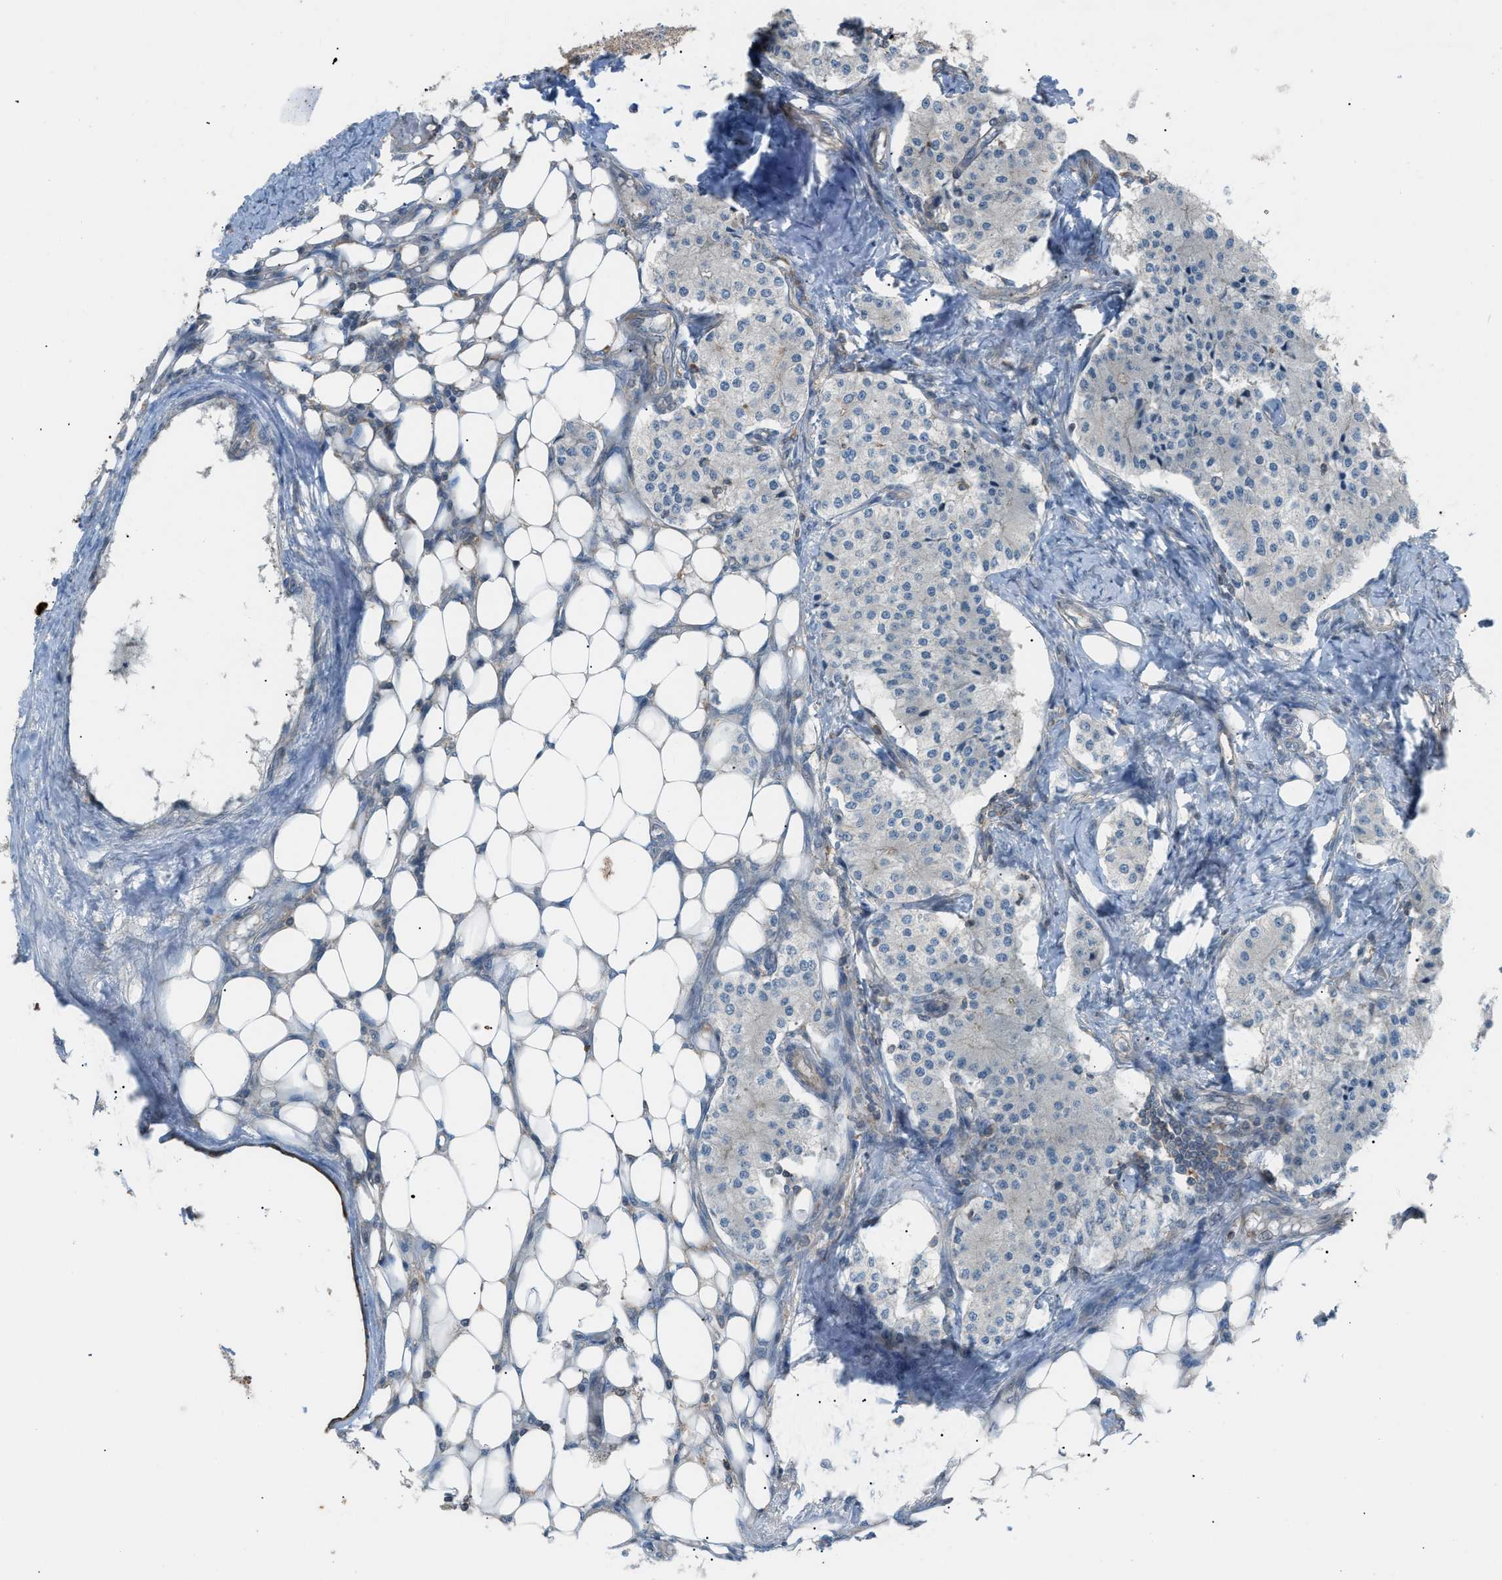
{"staining": {"intensity": "weak", "quantity": "<25%", "location": "cytoplasmic/membranous"}, "tissue": "carcinoid", "cell_type": "Tumor cells", "image_type": "cancer", "snomed": [{"axis": "morphology", "description": "Carcinoid, malignant, NOS"}, {"axis": "topography", "description": "Colon"}], "caption": "A high-resolution micrograph shows immunohistochemistry staining of malignant carcinoid, which exhibits no significant staining in tumor cells.", "gene": "DYRK1A", "patient": {"sex": "female", "age": 52}}